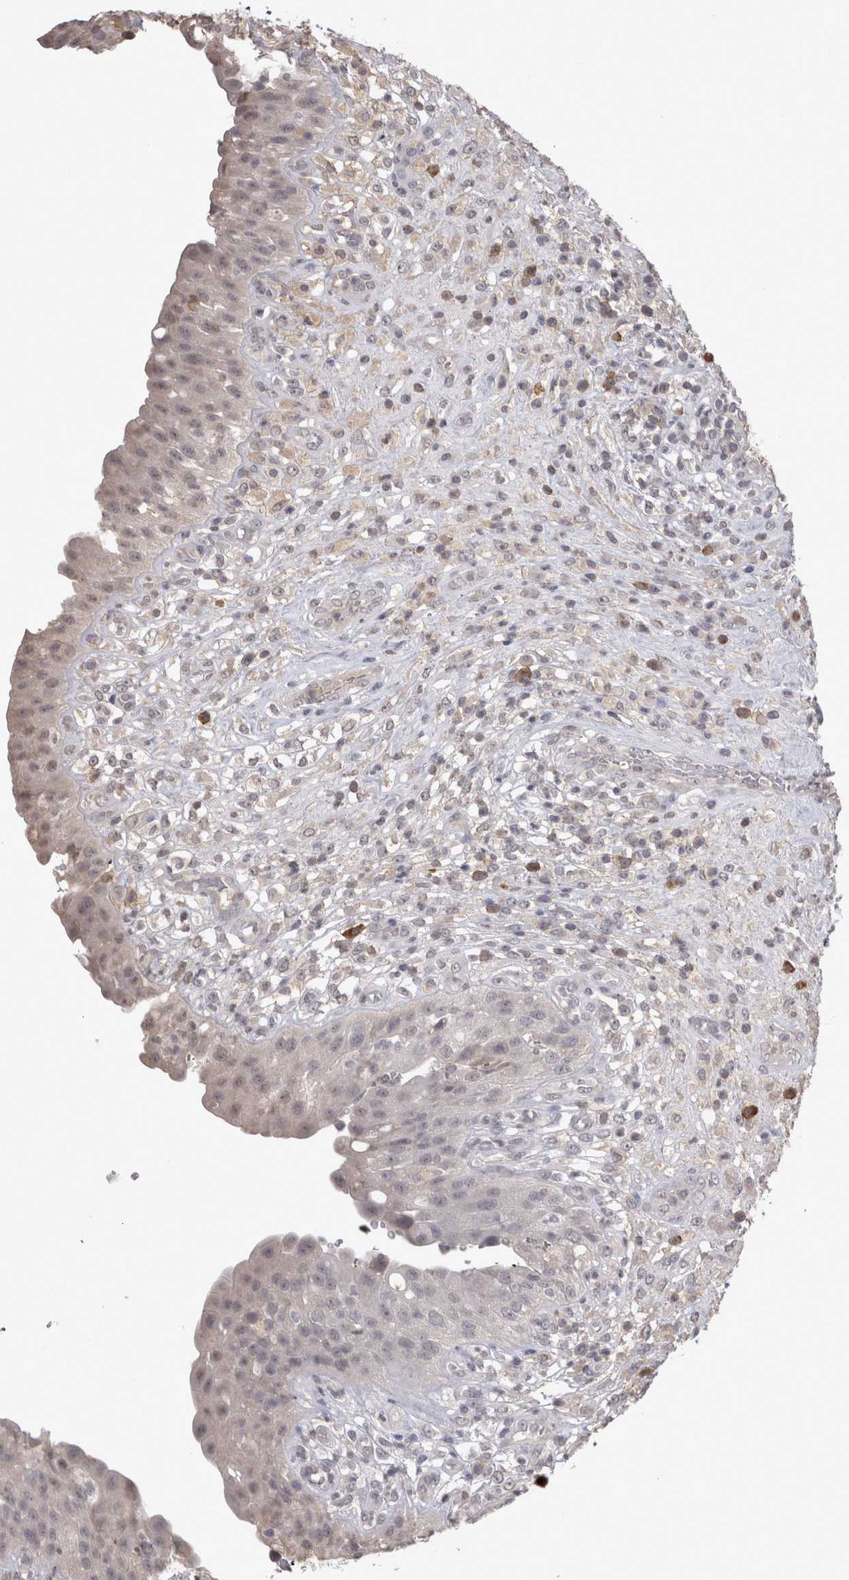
{"staining": {"intensity": "weak", "quantity": "<25%", "location": "cytoplasmic/membranous,nuclear"}, "tissue": "urinary bladder", "cell_type": "Urothelial cells", "image_type": "normal", "snomed": [{"axis": "morphology", "description": "Normal tissue, NOS"}, {"axis": "topography", "description": "Urinary bladder"}], "caption": "The photomicrograph shows no significant staining in urothelial cells of urinary bladder. (DAB (3,3'-diaminobenzidine) IHC with hematoxylin counter stain).", "gene": "LAX1", "patient": {"sex": "female", "age": 62}}